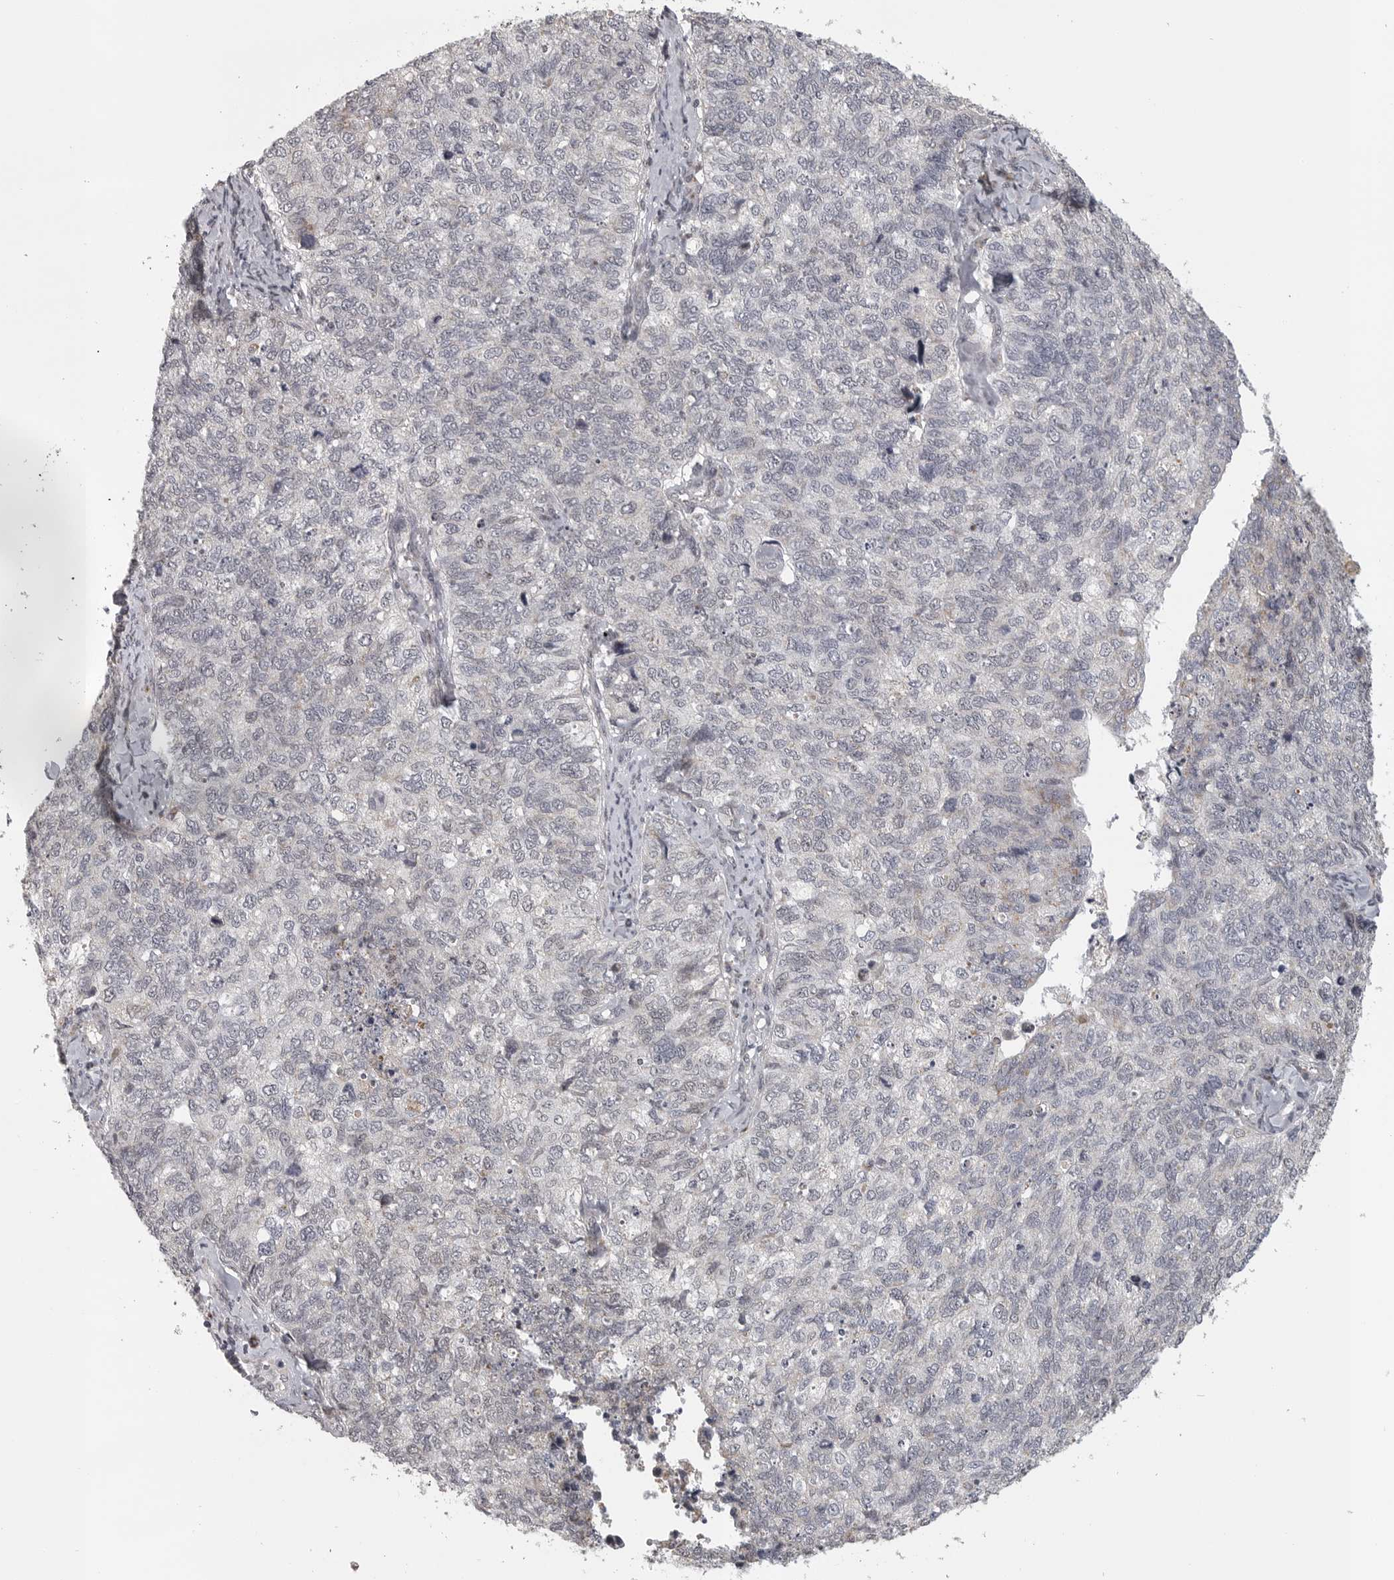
{"staining": {"intensity": "negative", "quantity": "none", "location": "none"}, "tissue": "cervical cancer", "cell_type": "Tumor cells", "image_type": "cancer", "snomed": [{"axis": "morphology", "description": "Squamous cell carcinoma, NOS"}, {"axis": "topography", "description": "Cervix"}], "caption": "Tumor cells are negative for brown protein staining in squamous cell carcinoma (cervical).", "gene": "POLE2", "patient": {"sex": "female", "age": 63}}